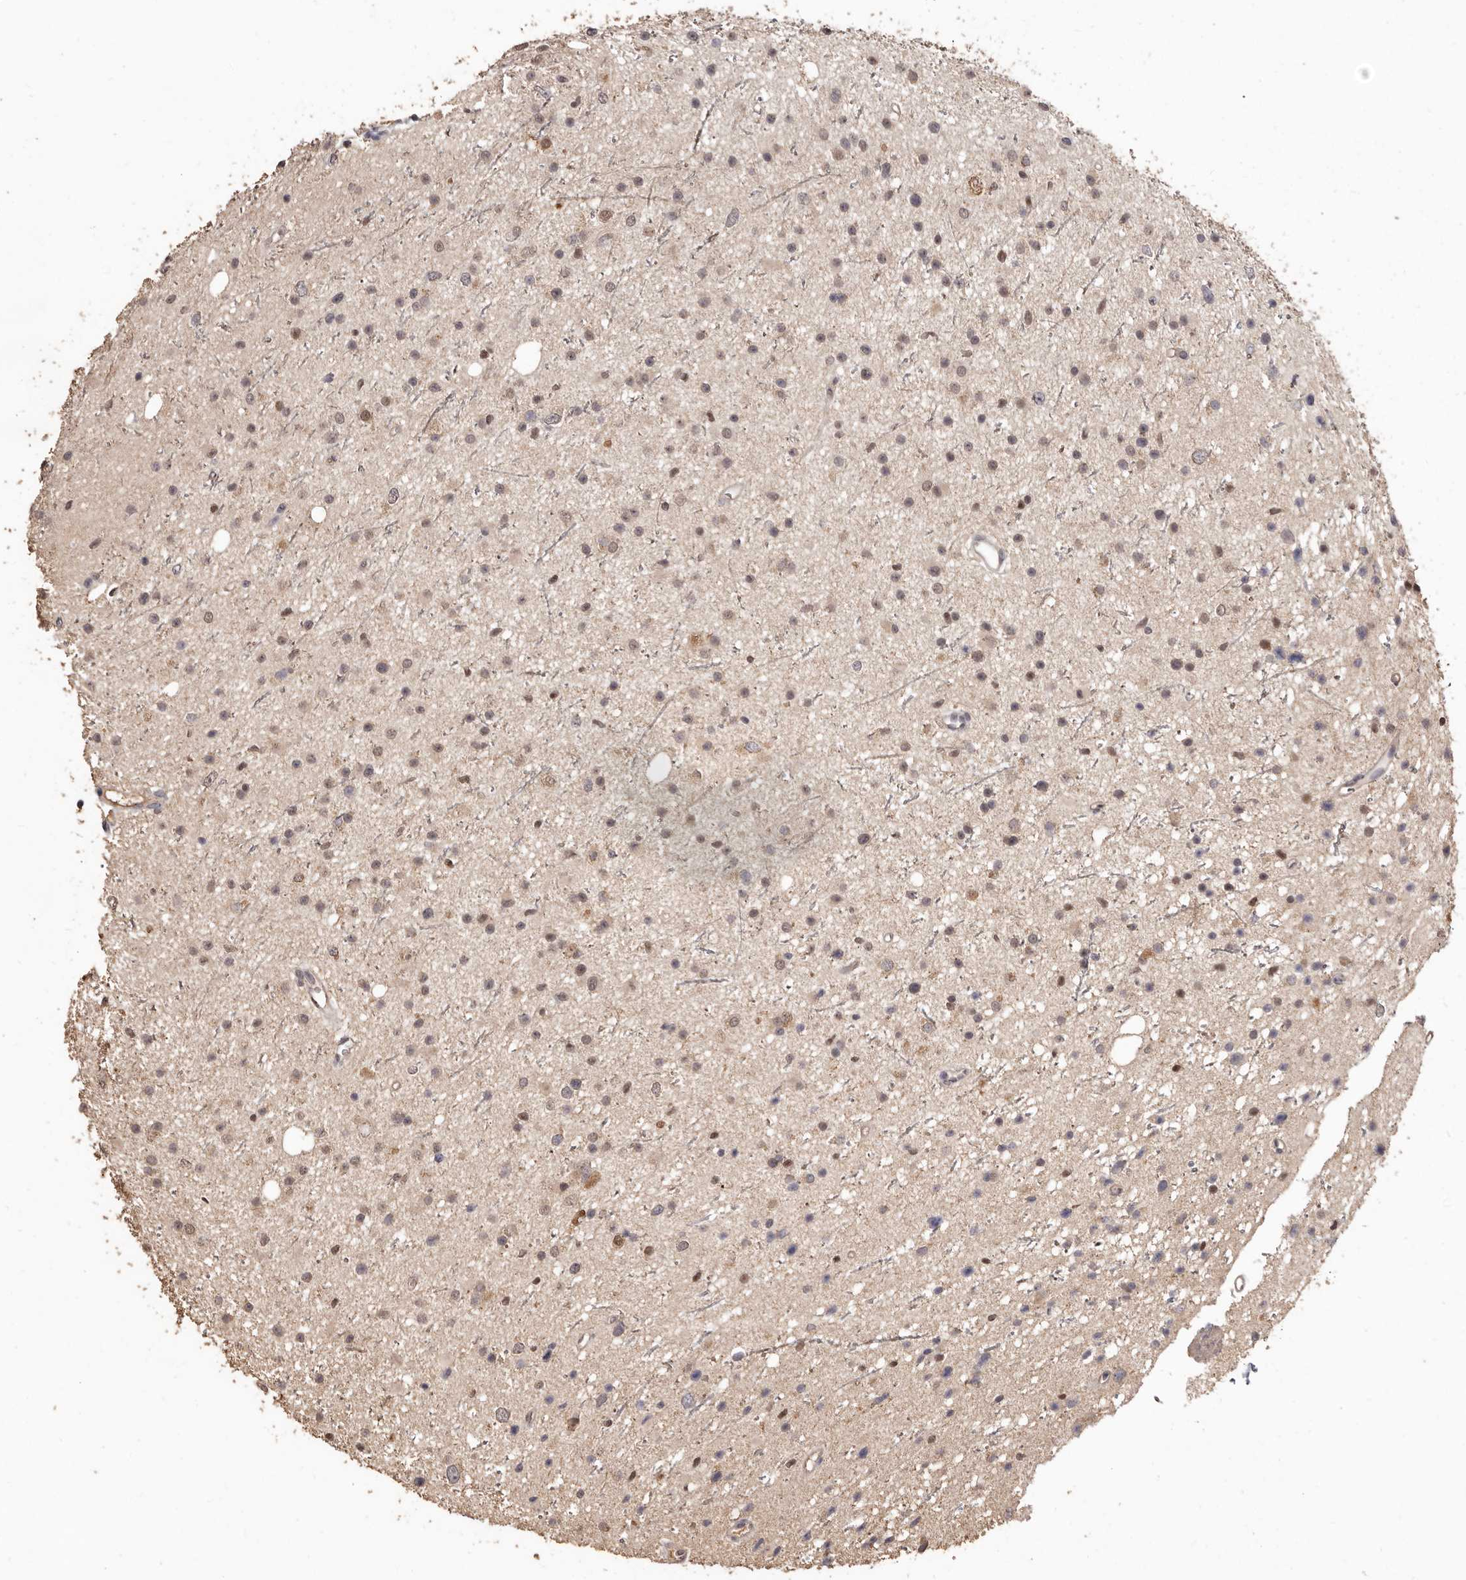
{"staining": {"intensity": "moderate", "quantity": "<25%", "location": "cytoplasmic/membranous,nuclear"}, "tissue": "glioma", "cell_type": "Tumor cells", "image_type": "cancer", "snomed": [{"axis": "morphology", "description": "Glioma, malignant, Low grade"}, {"axis": "topography", "description": "Cerebral cortex"}], "caption": "Malignant glioma (low-grade) tissue displays moderate cytoplasmic/membranous and nuclear expression in about <25% of tumor cells, visualized by immunohistochemistry. The protein of interest is stained brown, and the nuclei are stained in blue (DAB IHC with brightfield microscopy, high magnification).", "gene": "INAVA", "patient": {"sex": "female", "age": 39}}